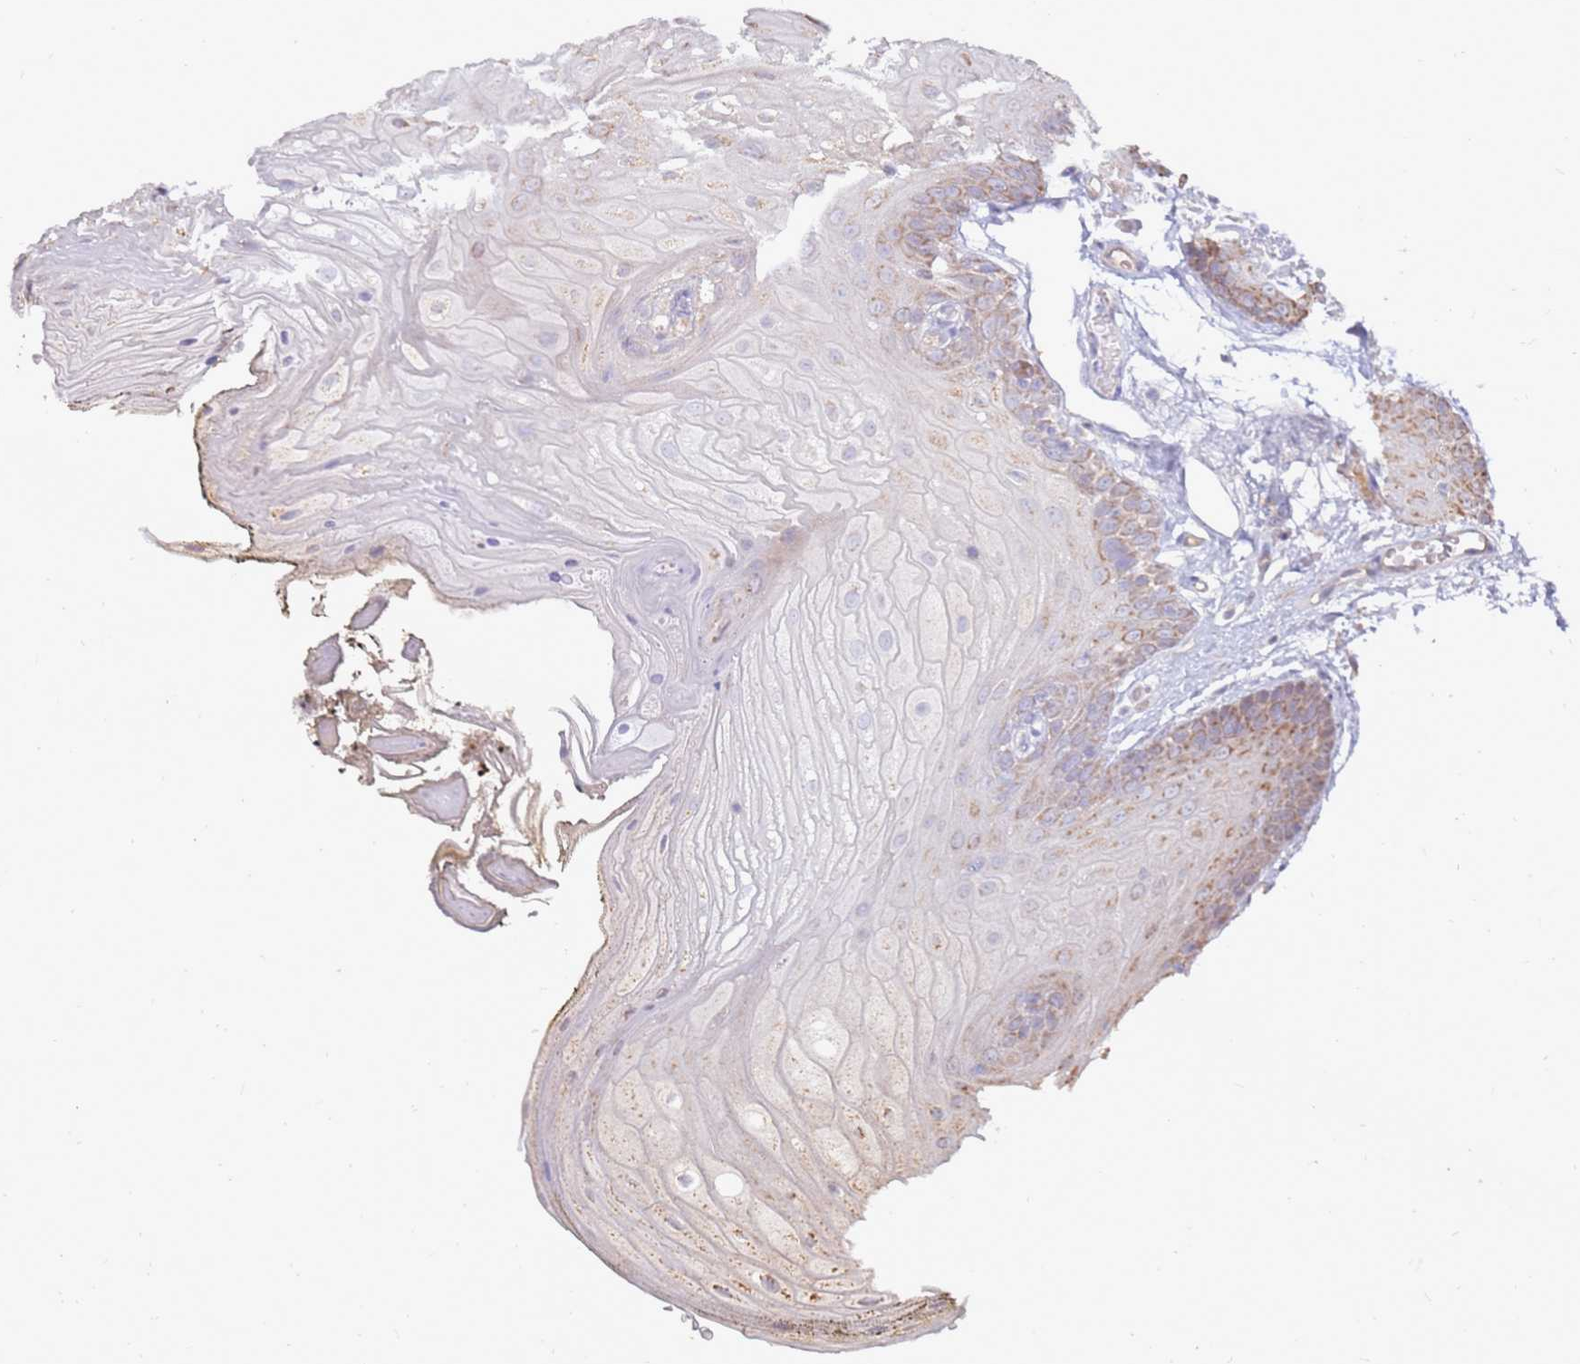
{"staining": {"intensity": "moderate", "quantity": "<25%", "location": "cytoplasmic/membranous"}, "tissue": "oral mucosa", "cell_type": "Squamous epithelial cells", "image_type": "normal", "snomed": [{"axis": "morphology", "description": "Normal tissue, NOS"}, {"axis": "morphology", "description": "Squamous cell carcinoma, NOS"}, {"axis": "topography", "description": "Oral tissue"}, {"axis": "topography", "description": "Head-Neck"}], "caption": "Immunohistochemistry (IHC) of unremarkable human oral mucosa reveals low levels of moderate cytoplasmic/membranous staining in approximately <25% of squamous epithelial cells.", "gene": "SLC44A4", "patient": {"sex": "female", "age": 81}}